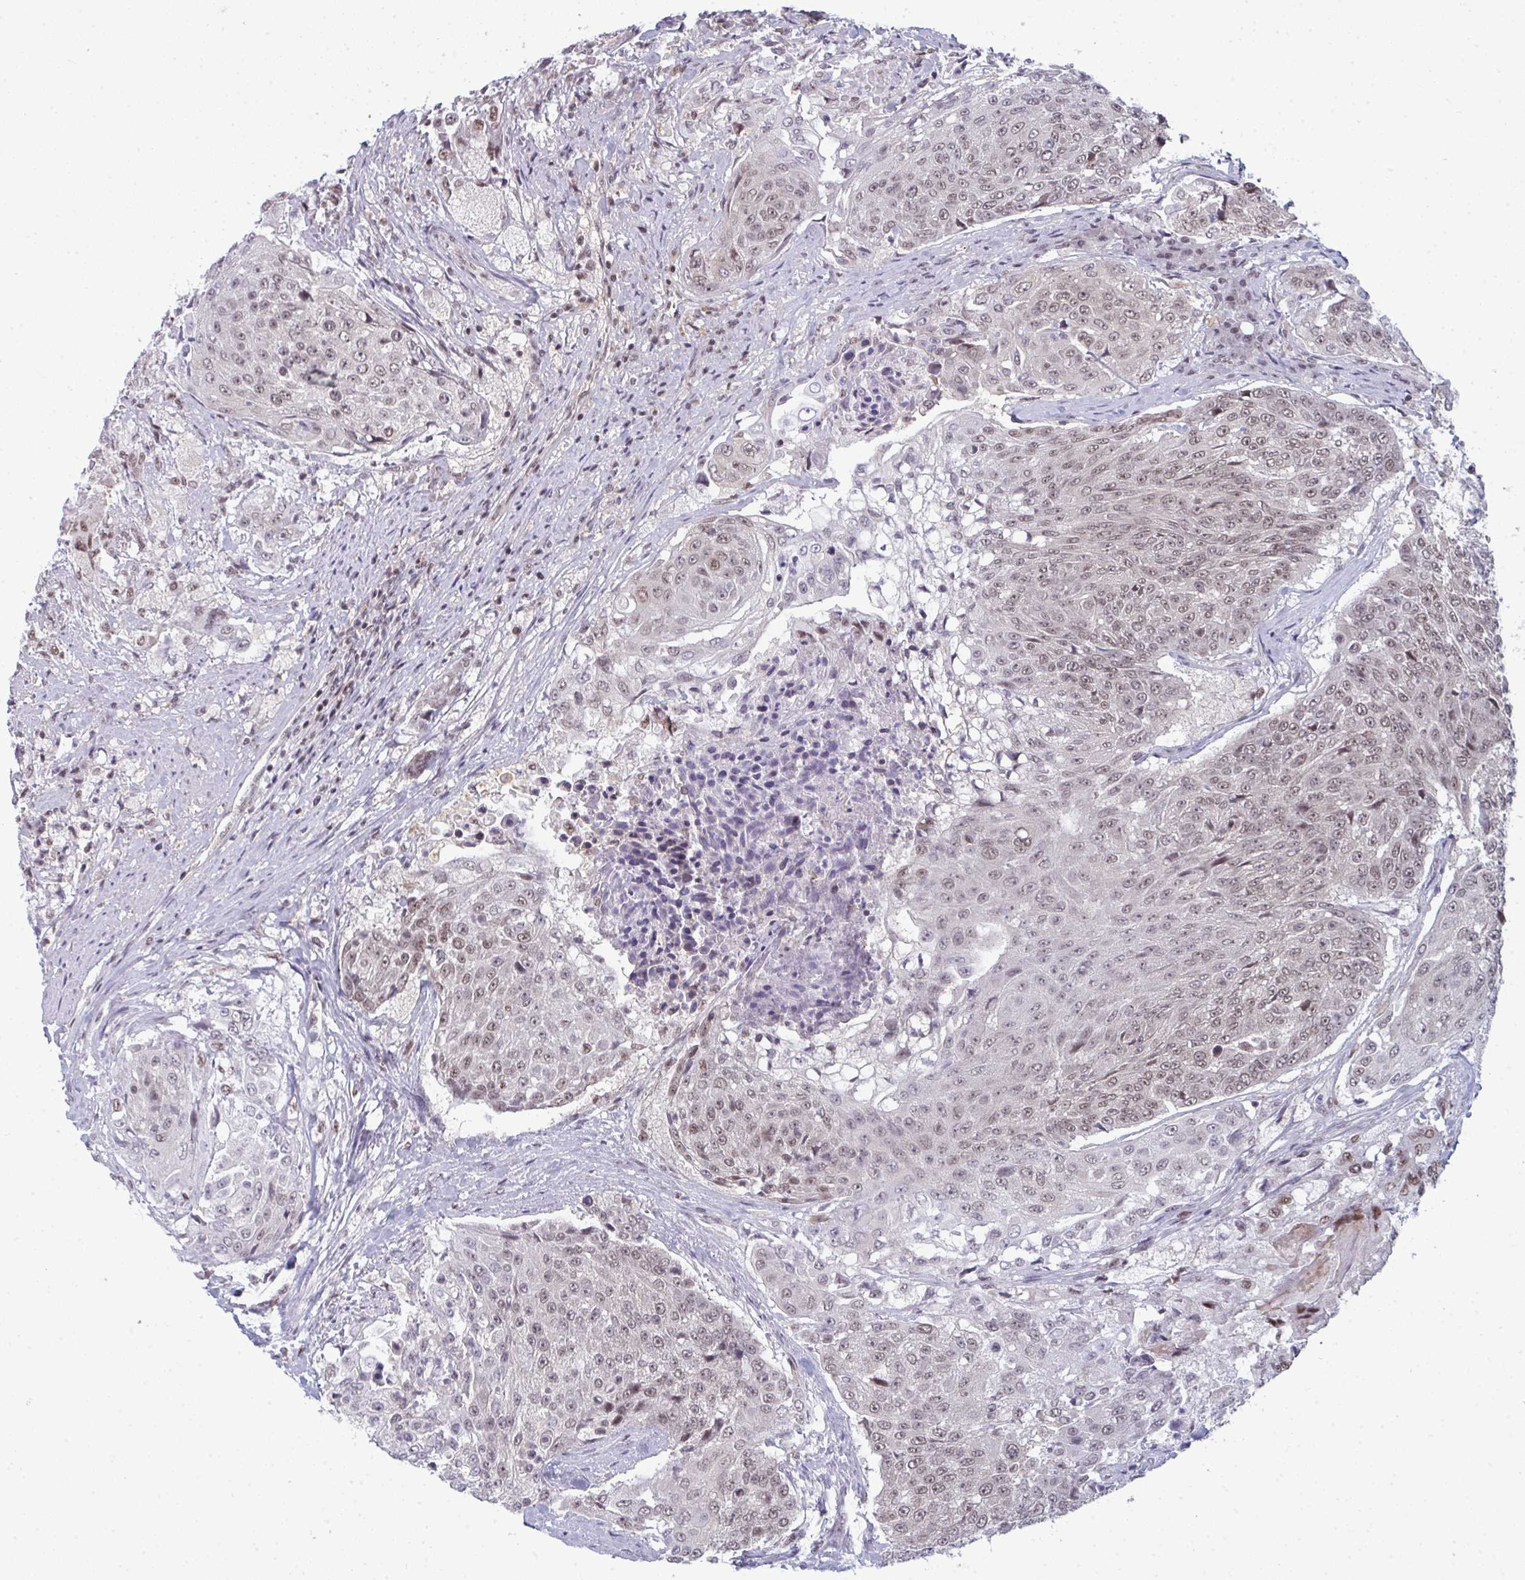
{"staining": {"intensity": "weak", "quantity": ">75%", "location": "nuclear"}, "tissue": "urothelial cancer", "cell_type": "Tumor cells", "image_type": "cancer", "snomed": [{"axis": "morphology", "description": "Urothelial carcinoma, High grade"}, {"axis": "topography", "description": "Urinary bladder"}], "caption": "This histopathology image demonstrates high-grade urothelial carcinoma stained with immunohistochemistry (IHC) to label a protein in brown. The nuclear of tumor cells show weak positivity for the protein. Nuclei are counter-stained blue.", "gene": "ATF1", "patient": {"sex": "female", "age": 63}}